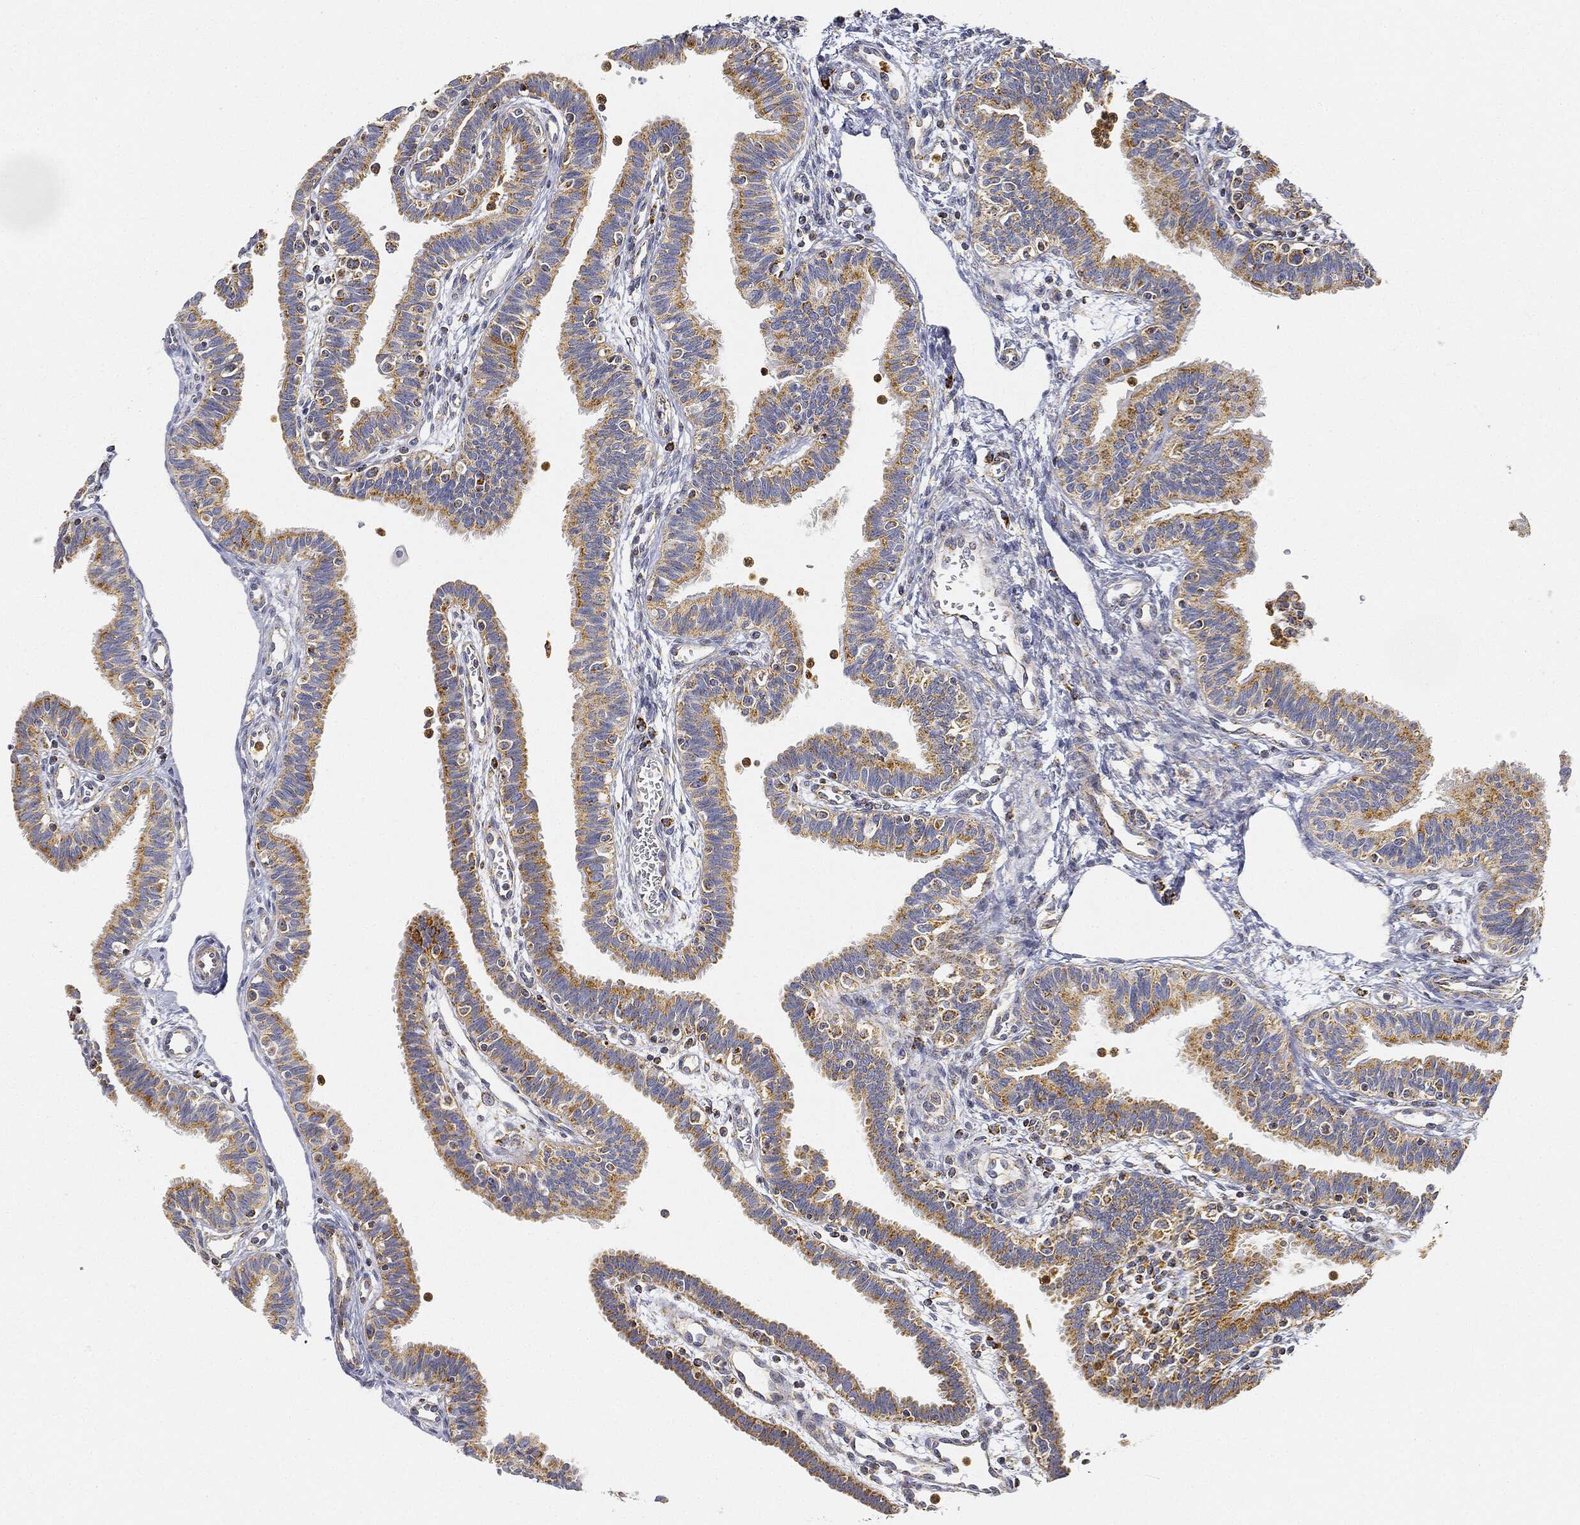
{"staining": {"intensity": "strong", "quantity": ">75%", "location": "cytoplasmic/membranous"}, "tissue": "fallopian tube", "cell_type": "Glandular cells", "image_type": "normal", "snomed": [{"axis": "morphology", "description": "Normal tissue, NOS"}, {"axis": "topography", "description": "Fallopian tube"}], "caption": "Brown immunohistochemical staining in benign human fallopian tube reveals strong cytoplasmic/membranous staining in about >75% of glandular cells.", "gene": "CAPN15", "patient": {"sex": "female", "age": 36}}